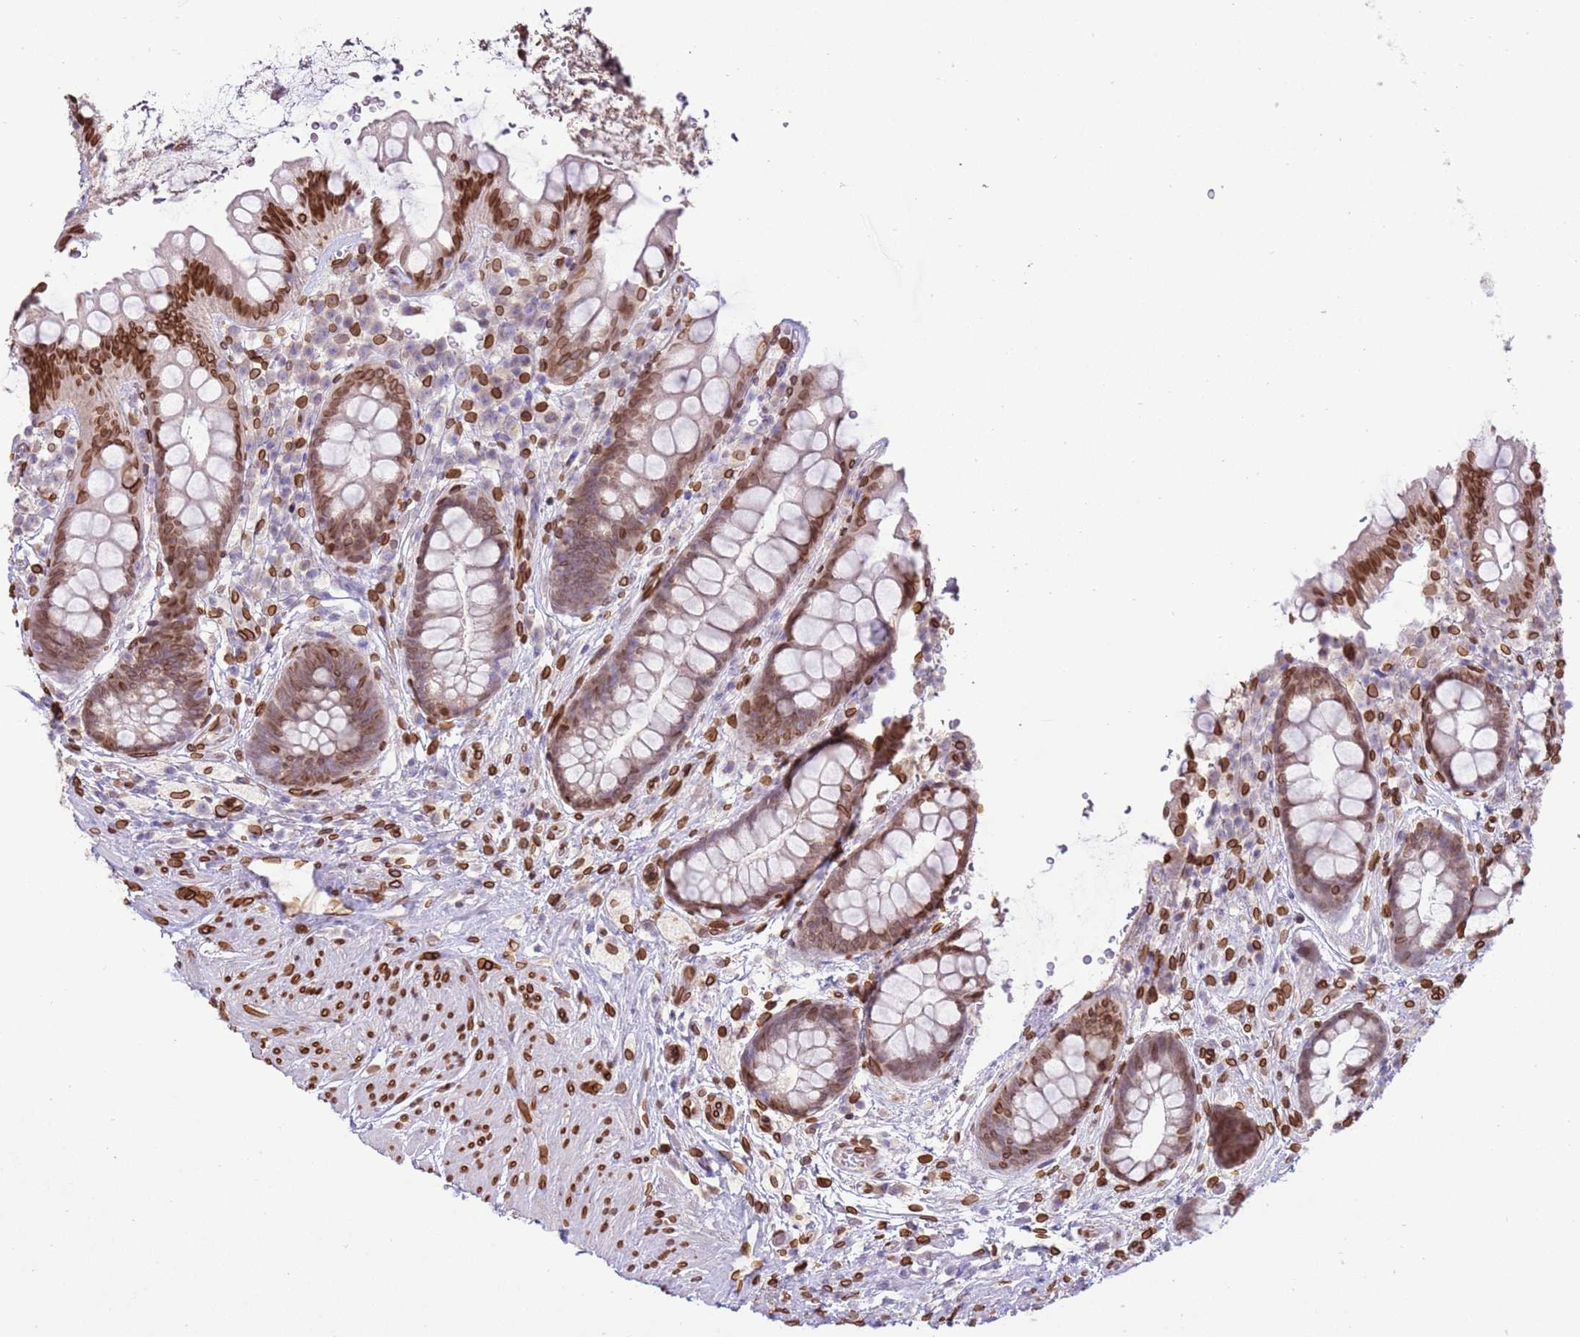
{"staining": {"intensity": "strong", "quantity": ">75%", "location": "cytoplasmic/membranous,nuclear"}, "tissue": "rectum", "cell_type": "Glandular cells", "image_type": "normal", "snomed": [{"axis": "morphology", "description": "Normal tissue, NOS"}, {"axis": "topography", "description": "Rectum"}, {"axis": "topography", "description": "Peripheral nerve tissue"}], "caption": "Unremarkable rectum was stained to show a protein in brown. There is high levels of strong cytoplasmic/membranous,nuclear staining in approximately >75% of glandular cells.", "gene": "TMEM47", "patient": {"sex": "female", "age": 69}}